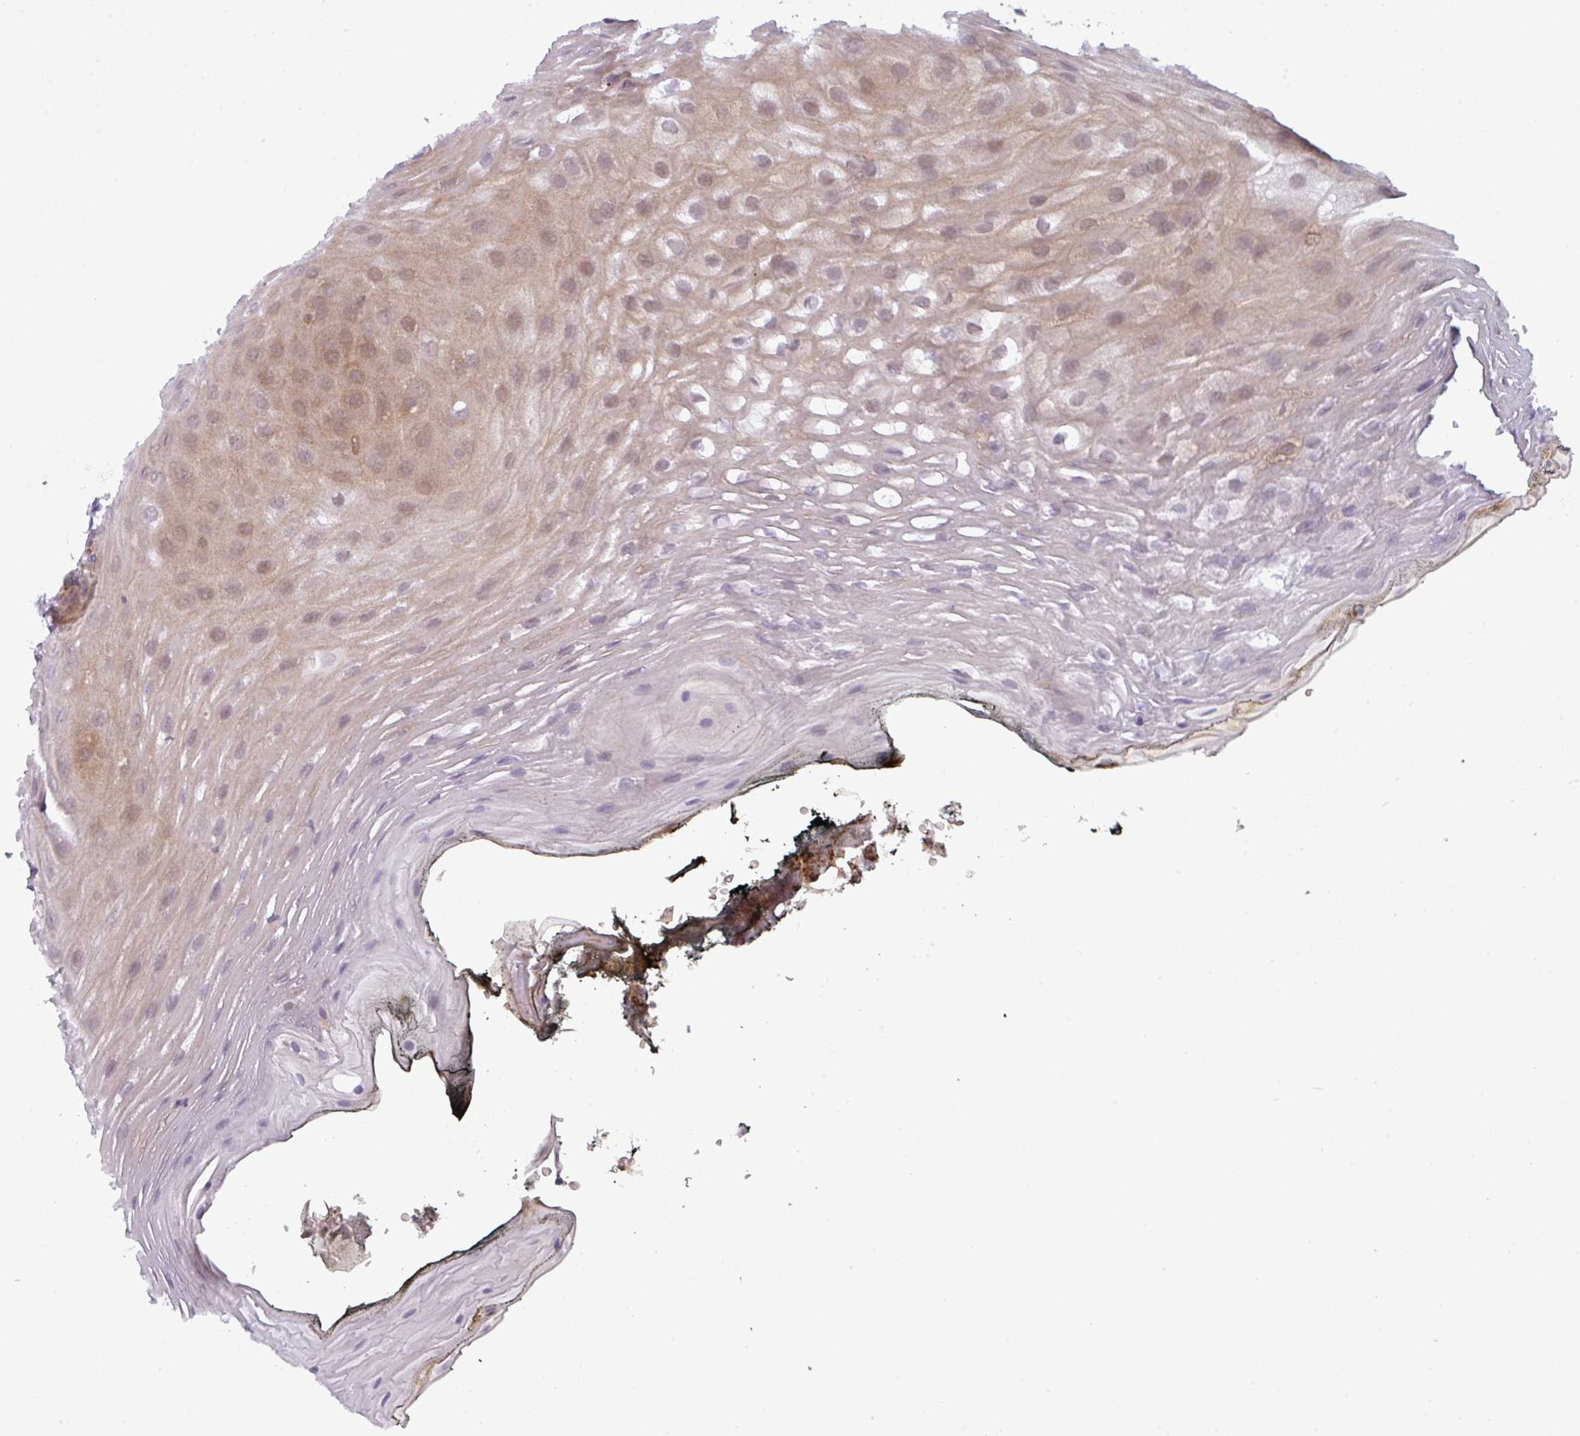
{"staining": {"intensity": "moderate", "quantity": "<25%", "location": "cytoplasmic/membranous,nuclear"}, "tissue": "oral mucosa", "cell_type": "Squamous epithelial cells", "image_type": "normal", "snomed": [{"axis": "morphology", "description": "Normal tissue, NOS"}, {"axis": "topography", "description": "Oral tissue"}, {"axis": "topography", "description": "Tounge, NOS"}], "caption": "A photomicrograph showing moderate cytoplasmic/membranous,nuclear expression in approximately <25% of squamous epithelial cells in benign oral mucosa, as visualized by brown immunohistochemical staining.", "gene": "PRAMEF12", "patient": {"sex": "female", "age": 81}}